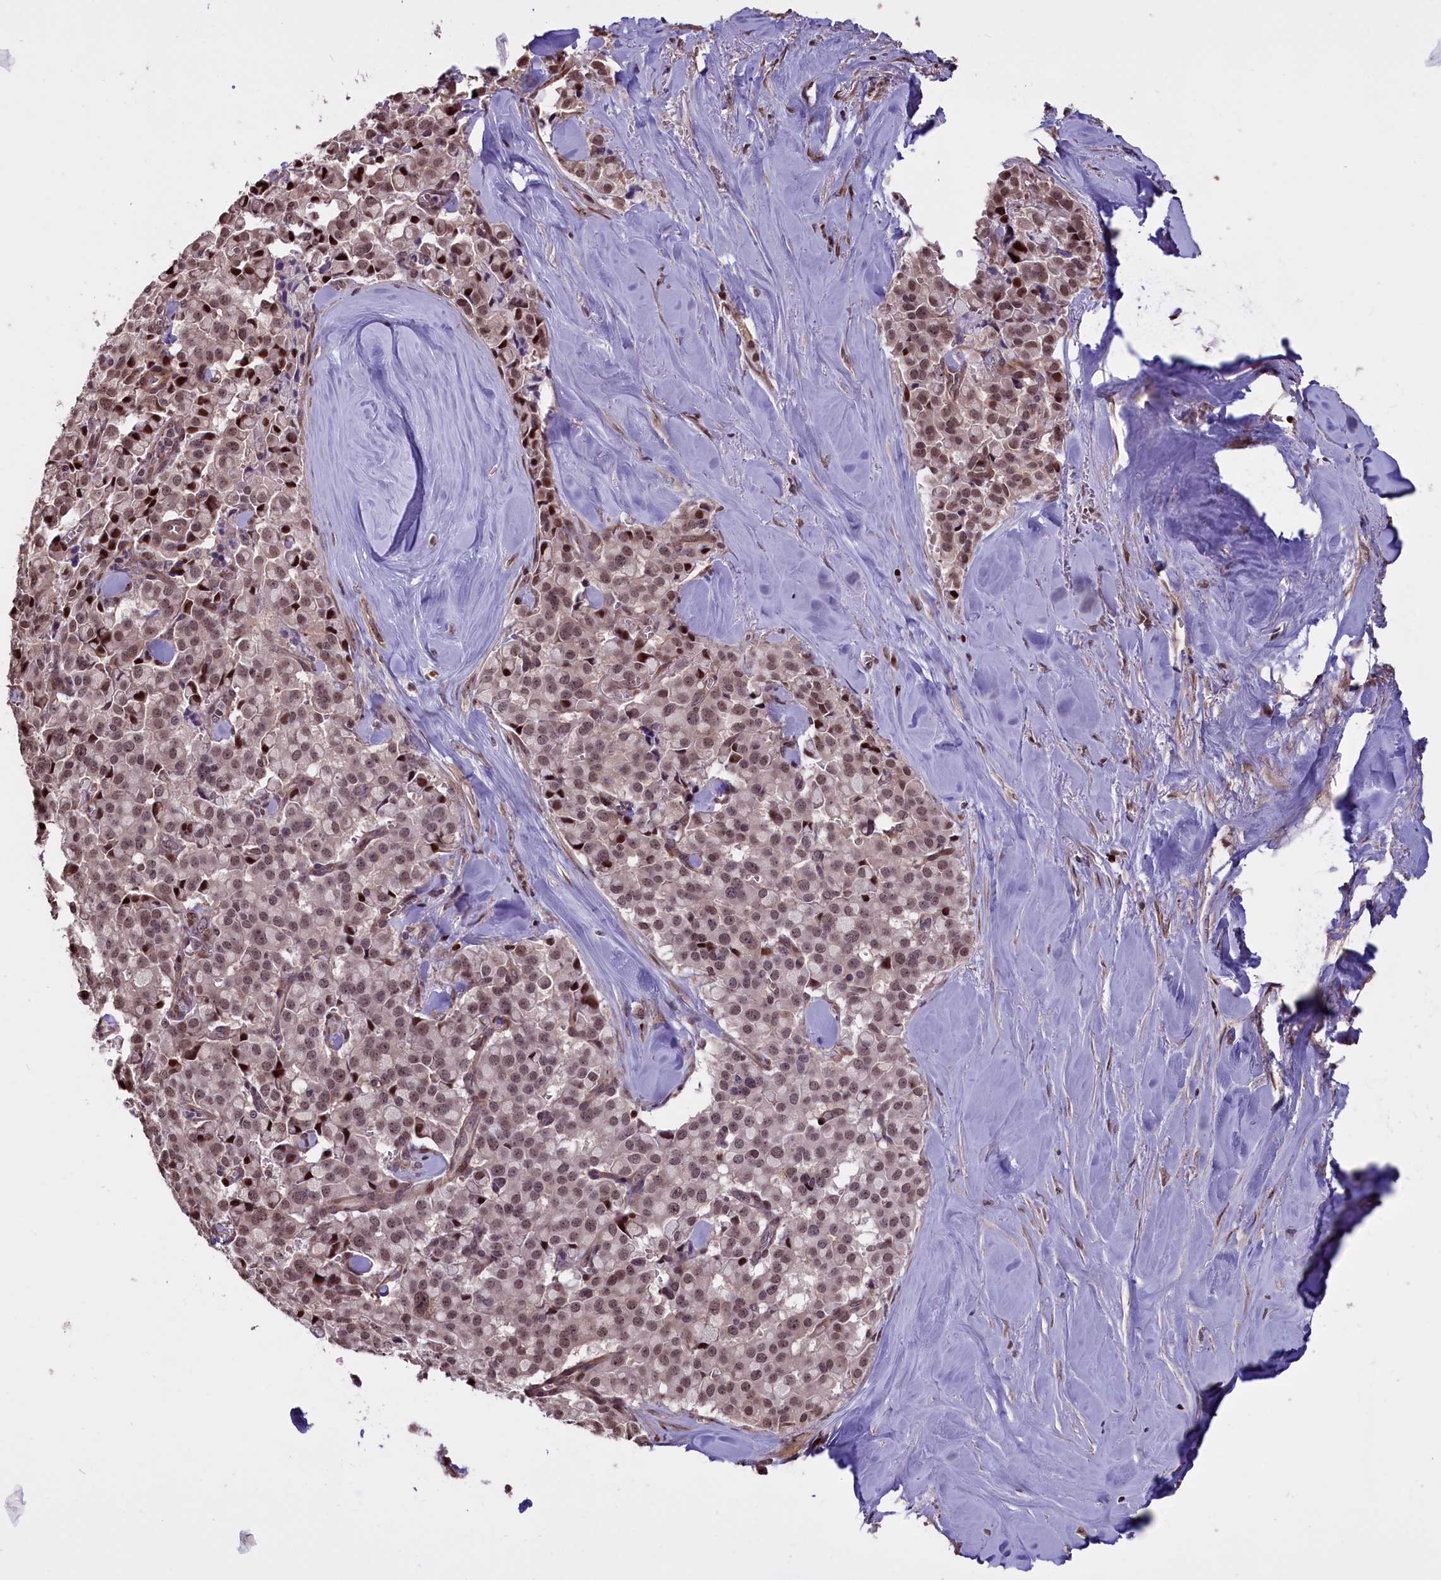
{"staining": {"intensity": "moderate", "quantity": ">75%", "location": "nuclear"}, "tissue": "pancreatic cancer", "cell_type": "Tumor cells", "image_type": "cancer", "snomed": [{"axis": "morphology", "description": "Adenocarcinoma, NOS"}, {"axis": "topography", "description": "Pancreas"}], "caption": "IHC (DAB (3,3'-diaminobenzidine)) staining of human adenocarcinoma (pancreatic) reveals moderate nuclear protein expression in approximately >75% of tumor cells.", "gene": "SHFL", "patient": {"sex": "male", "age": 65}}